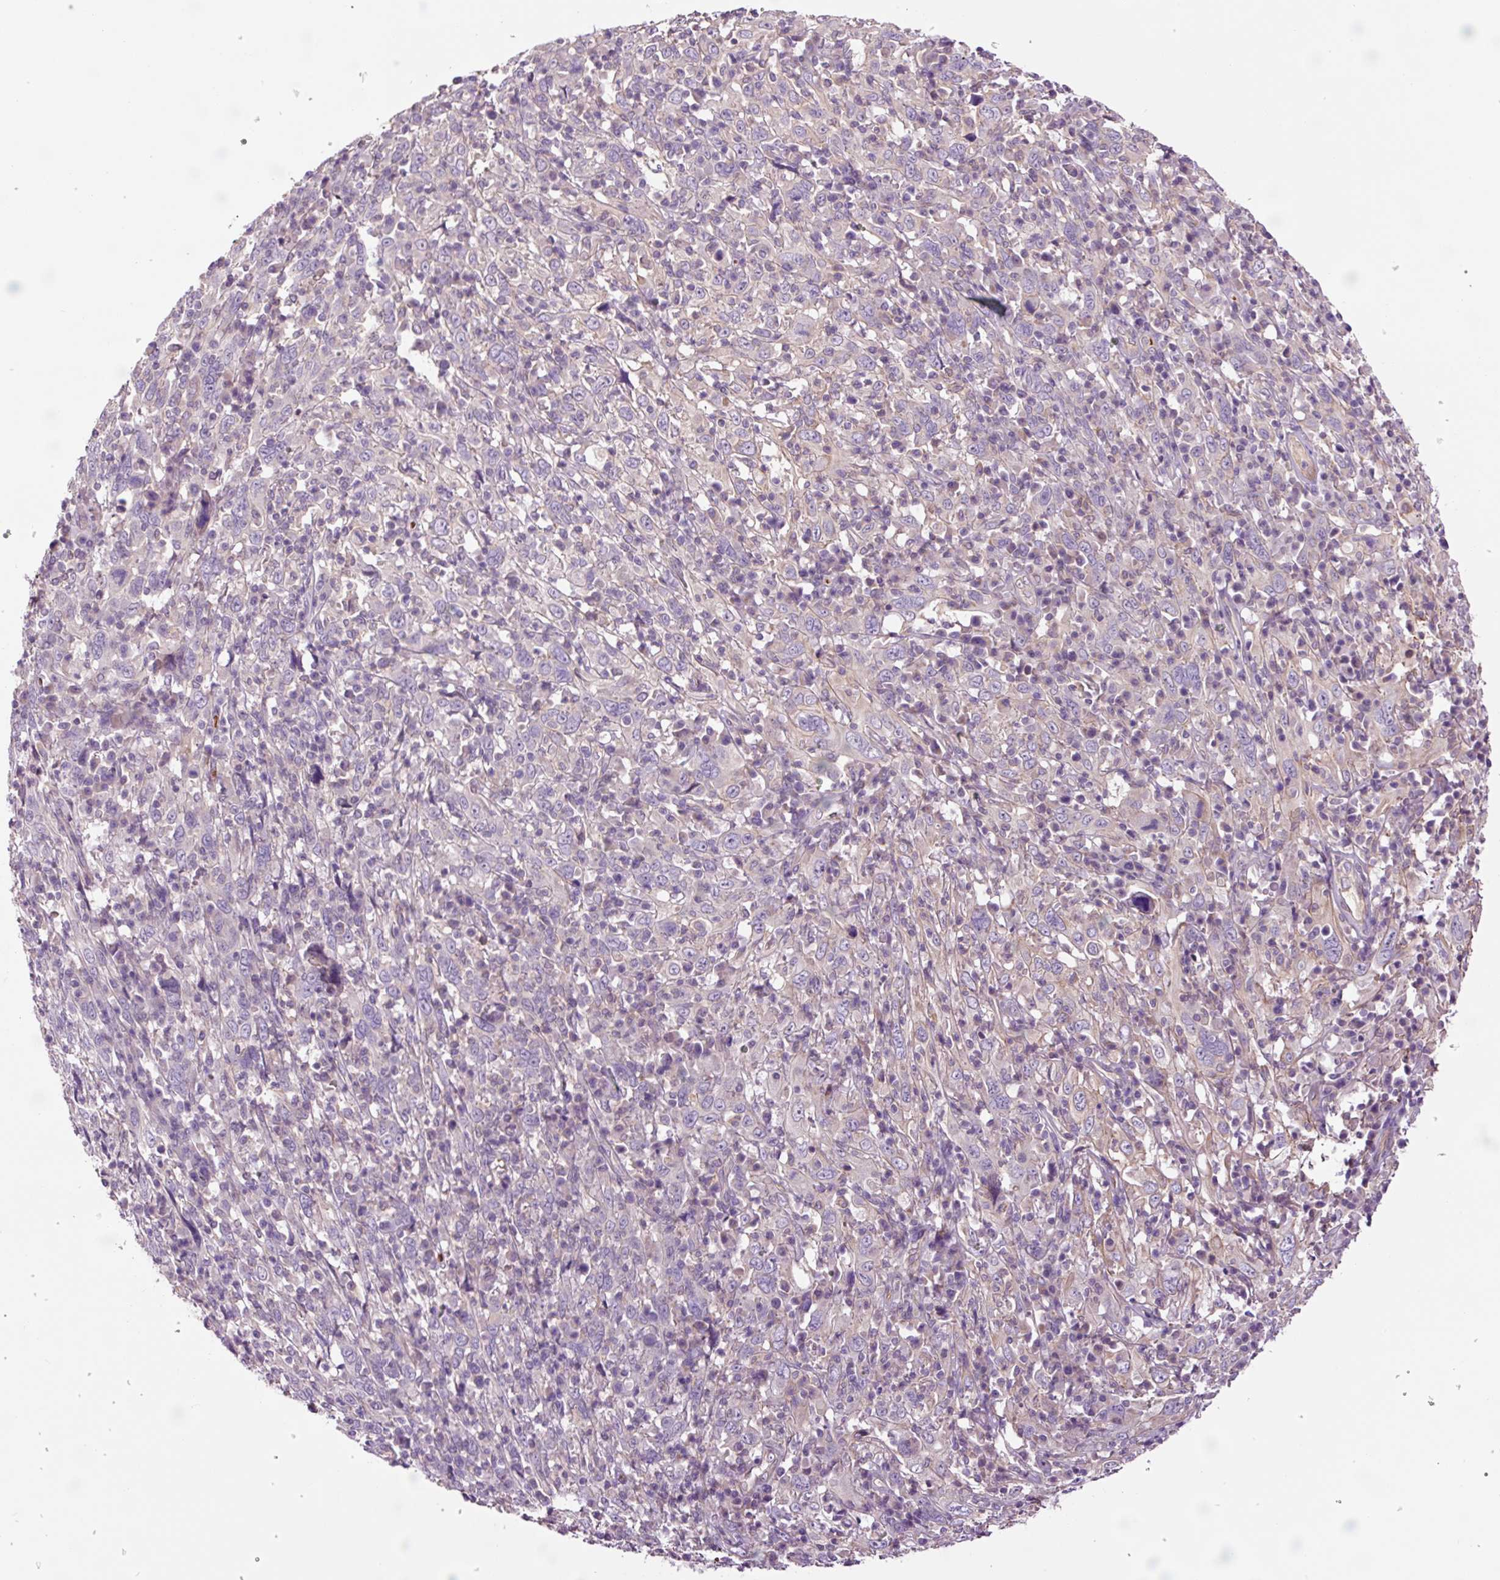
{"staining": {"intensity": "negative", "quantity": "none", "location": "none"}, "tissue": "cervical cancer", "cell_type": "Tumor cells", "image_type": "cancer", "snomed": [{"axis": "morphology", "description": "Squamous cell carcinoma, NOS"}, {"axis": "topography", "description": "Cervix"}], "caption": "Immunohistochemistry of human cervical squamous cell carcinoma exhibits no staining in tumor cells.", "gene": "TMEM235", "patient": {"sex": "female", "age": 46}}